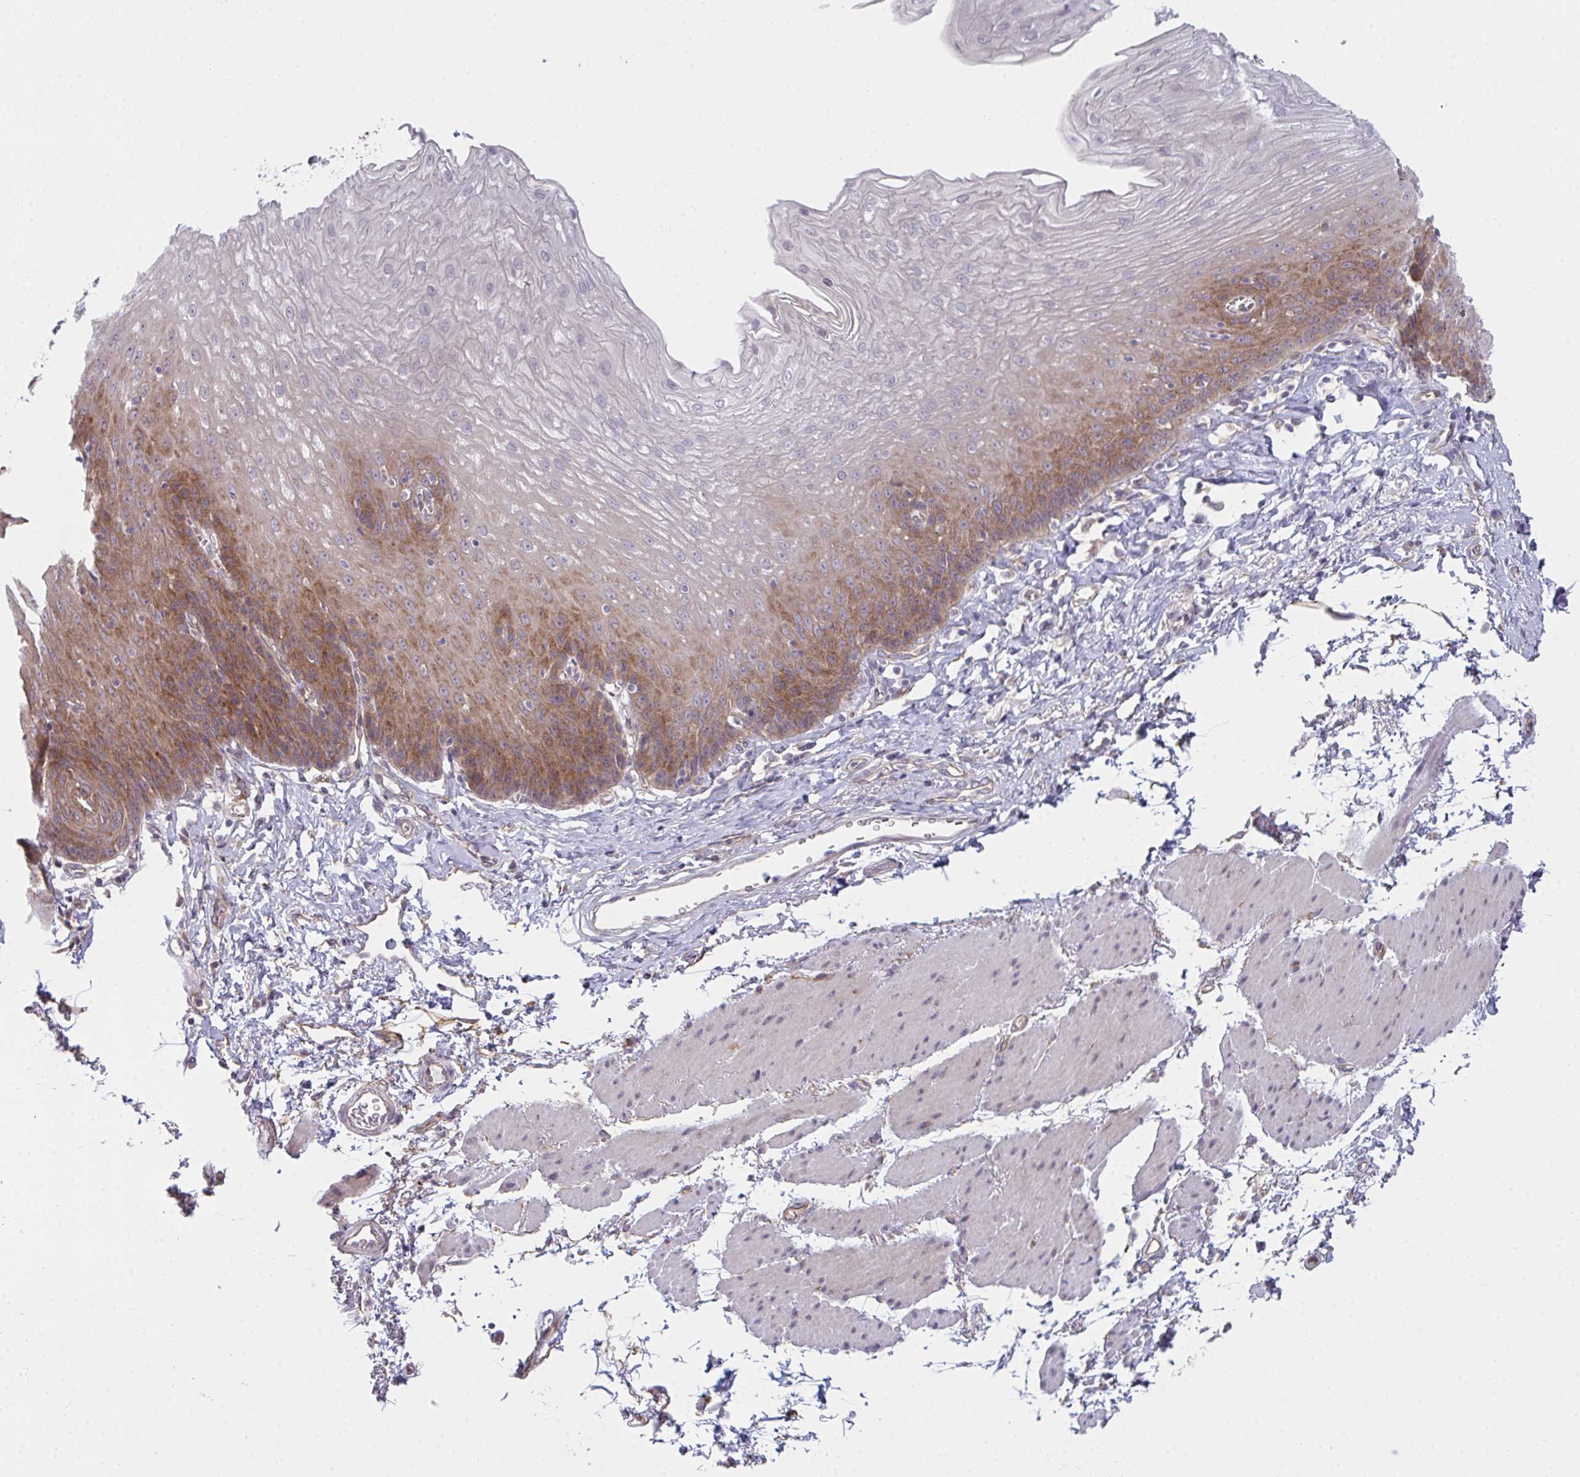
{"staining": {"intensity": "moderate", "quantity": "25%-75%", "location": "cytoplasmic/membranous"}, "tissue": "esophagus", "cell_type": "Squamous epithelial cells", "image_type": "normal", "snomed": [{"axis": "morphology", "description": "Normal tissue, NOS"}, {"axis": "topography", "description": "Esophagus"}], "caption": "Protein staining of normal esophagus reveals moderate cytoplasmic/membranous positivity in about 25%-75% of squamous epithelial cells. (Brightfield microscopy of DAB IHC at high magnification).", "gene": "CASP9", "patient": {"sex": "female", "age": 81}}